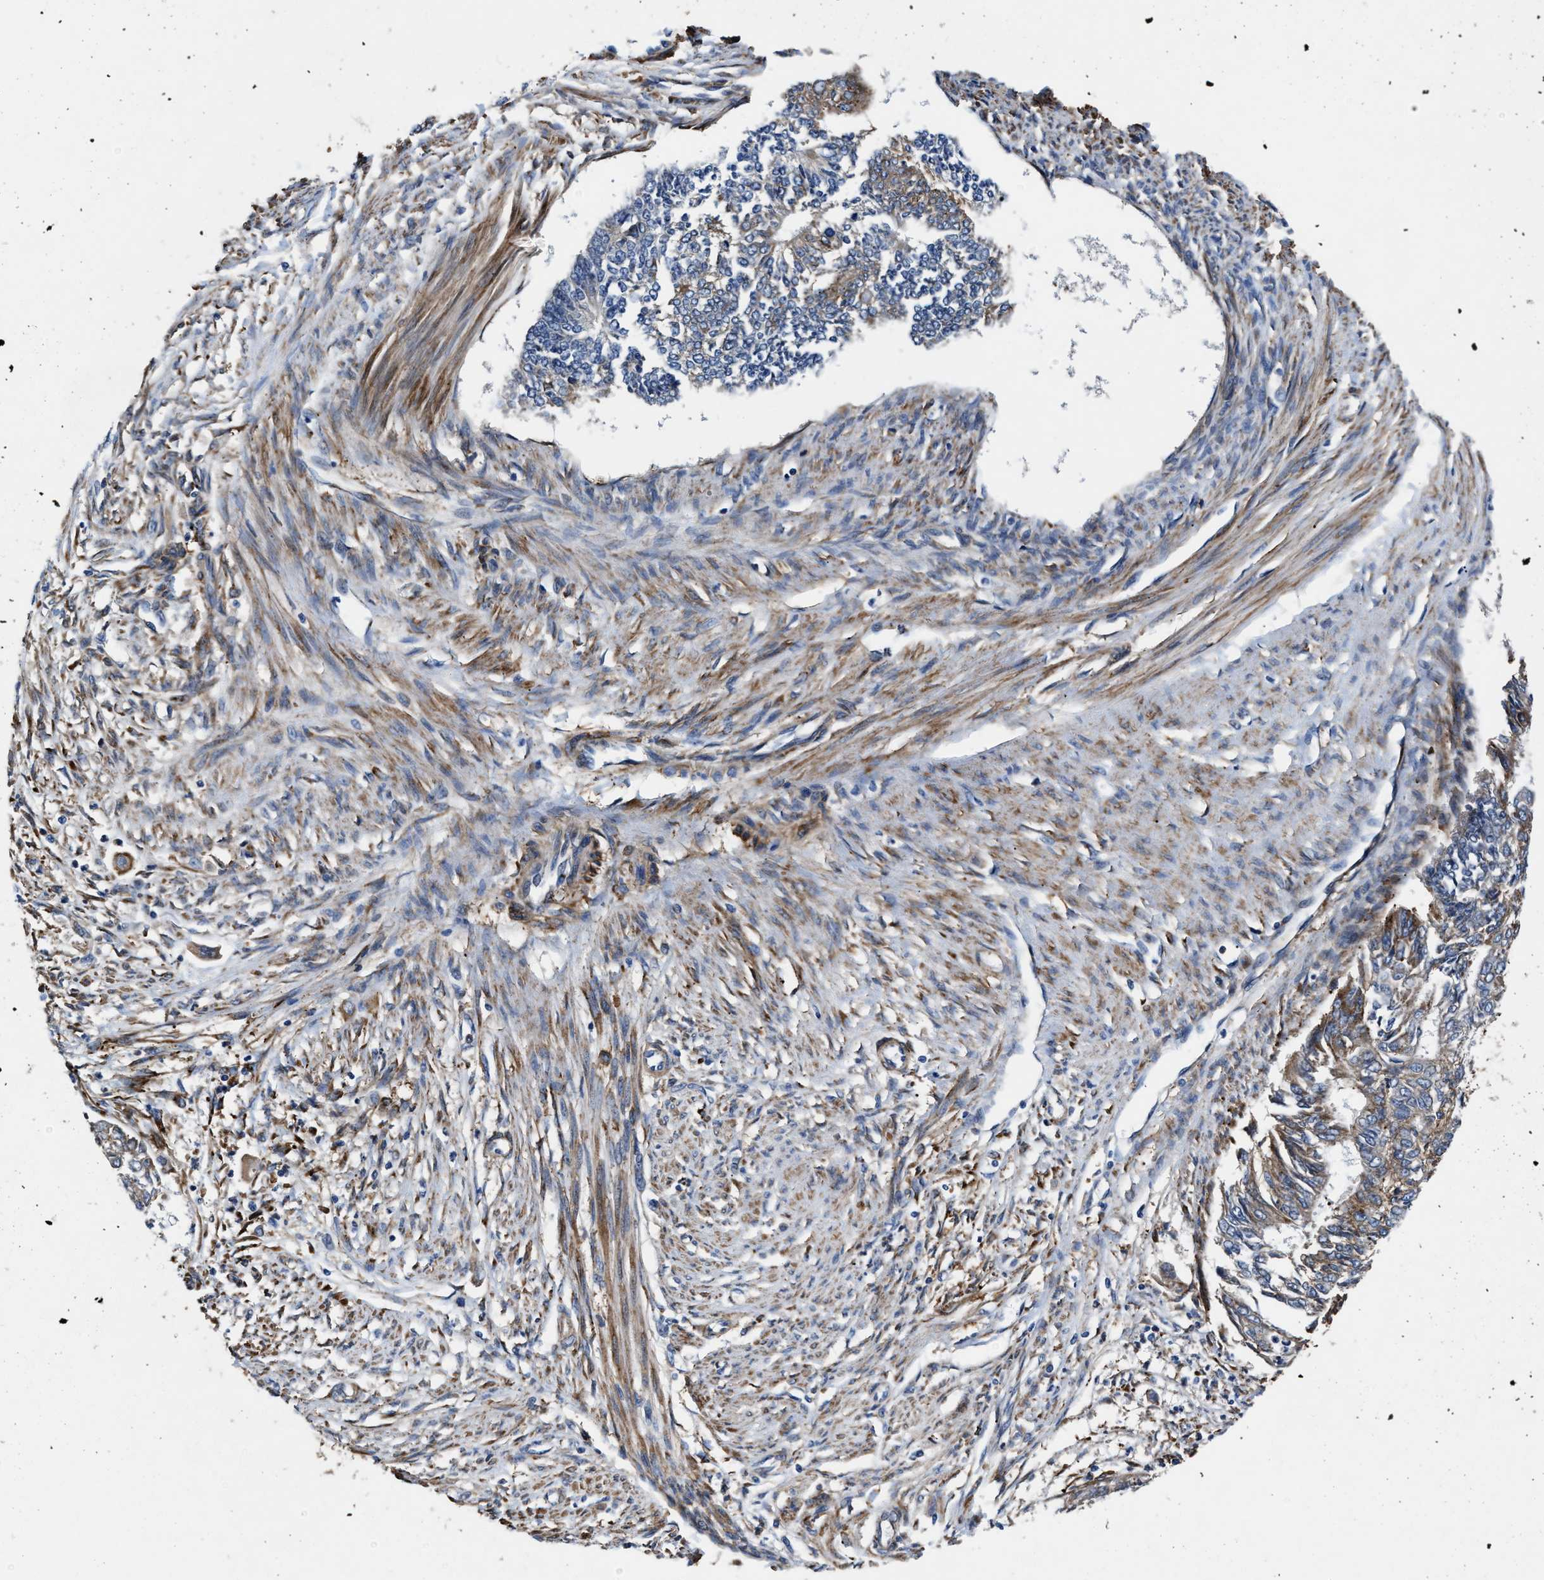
{"staining": {"intensity": "moderate", "quantity": "25%-75%", "location": "cytoplasmic/membranous"}, "tissue": "endometrial cancer", "cell_type": "Tumor cells", "image_type": "cancer", "snomed": [{"axis": "morphology", "description": "Adenocarcinoma, NOS"}, {"axis": "topography", "description": "Endometrium"}], "caption": "A micrograph of human endometrial cancer stained for a protein displays moderate cytoplasmic/membranous brown staining in tumor cells.", "gene": "SLC12A2", "patient": {"sex": "female", "age": 32}}